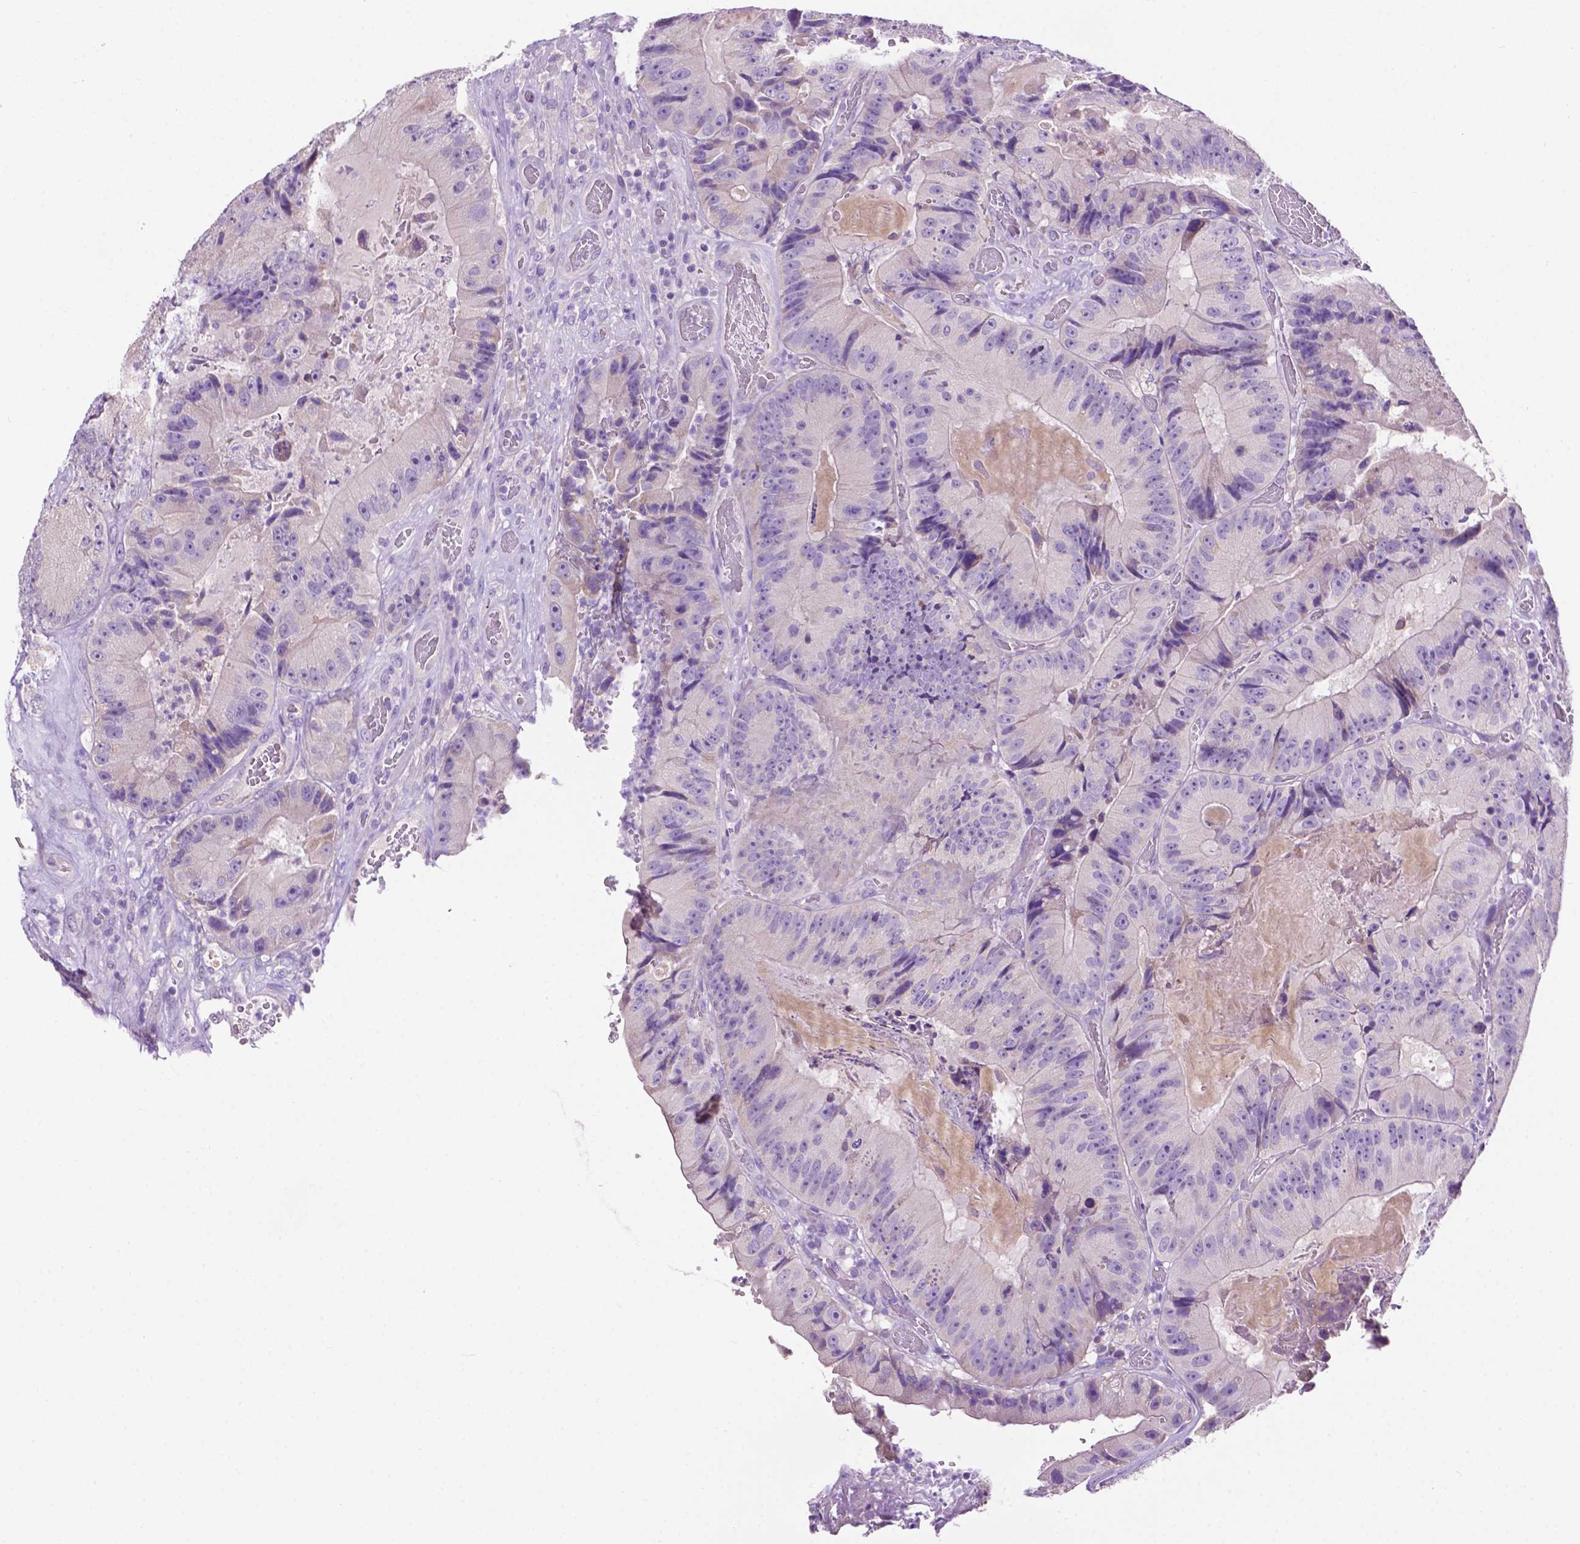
{"staining": {"intensity": "negative", "quantity": "none", "location": "none"}, "tissue": "colorectal cancer", "cell_type": "Tumor cells", "image_type": "cancer", "snomed": [{"axis": "morphology", "description": "Adenocarcinoma, NOS"}, {"axis": "topography", "description": "Colon"}], "caption": "Tumor cells show no significant protein staining in adenocarcinoma (colorectal).", "gene": "PHYHIP", "patient": {"sex": "female", "age": 86}}